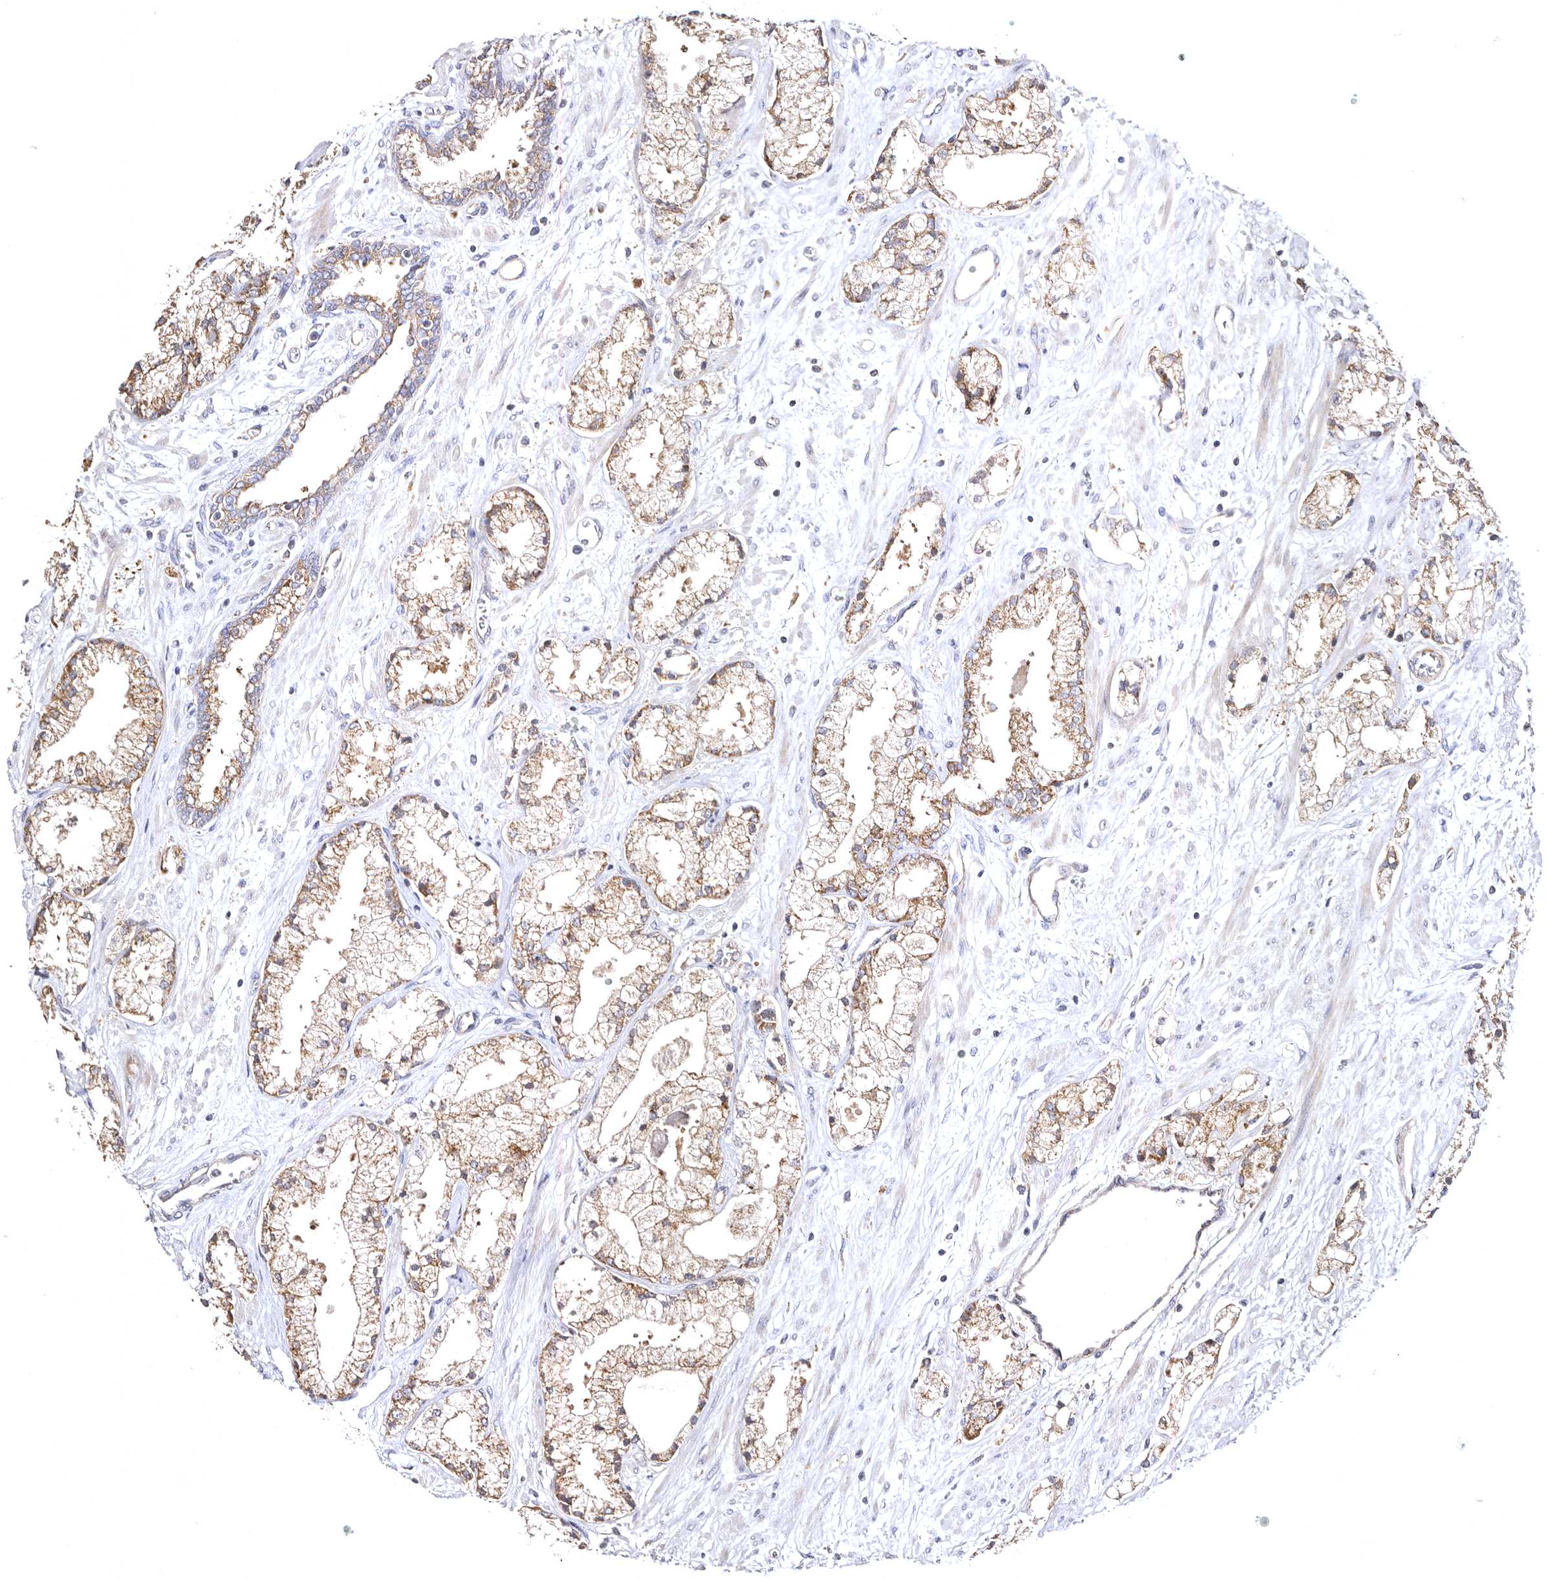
{"staining": {"intensity": "moderate", "quantity": ">75%", "location": "cytoplasmic/membranous"}, "tissue": "prostate cancer", "cell_type": "Tumor cells", "image_type": "cancer", "snomed": [{"axis": "morphology", "description": "Adenocarcinoma, High grade"}, {"axis": "topography", "description": "Prostate"}], "caption": "Prostate cancer (high-grade adenocarcinoma) stained for a protein (brown) shows moderate cytoplasmic/membranous positive staining in about >75% of tumor cells.", "gene": "BAIAP2L1", "patient": {"sex": "male", "age": 50}}